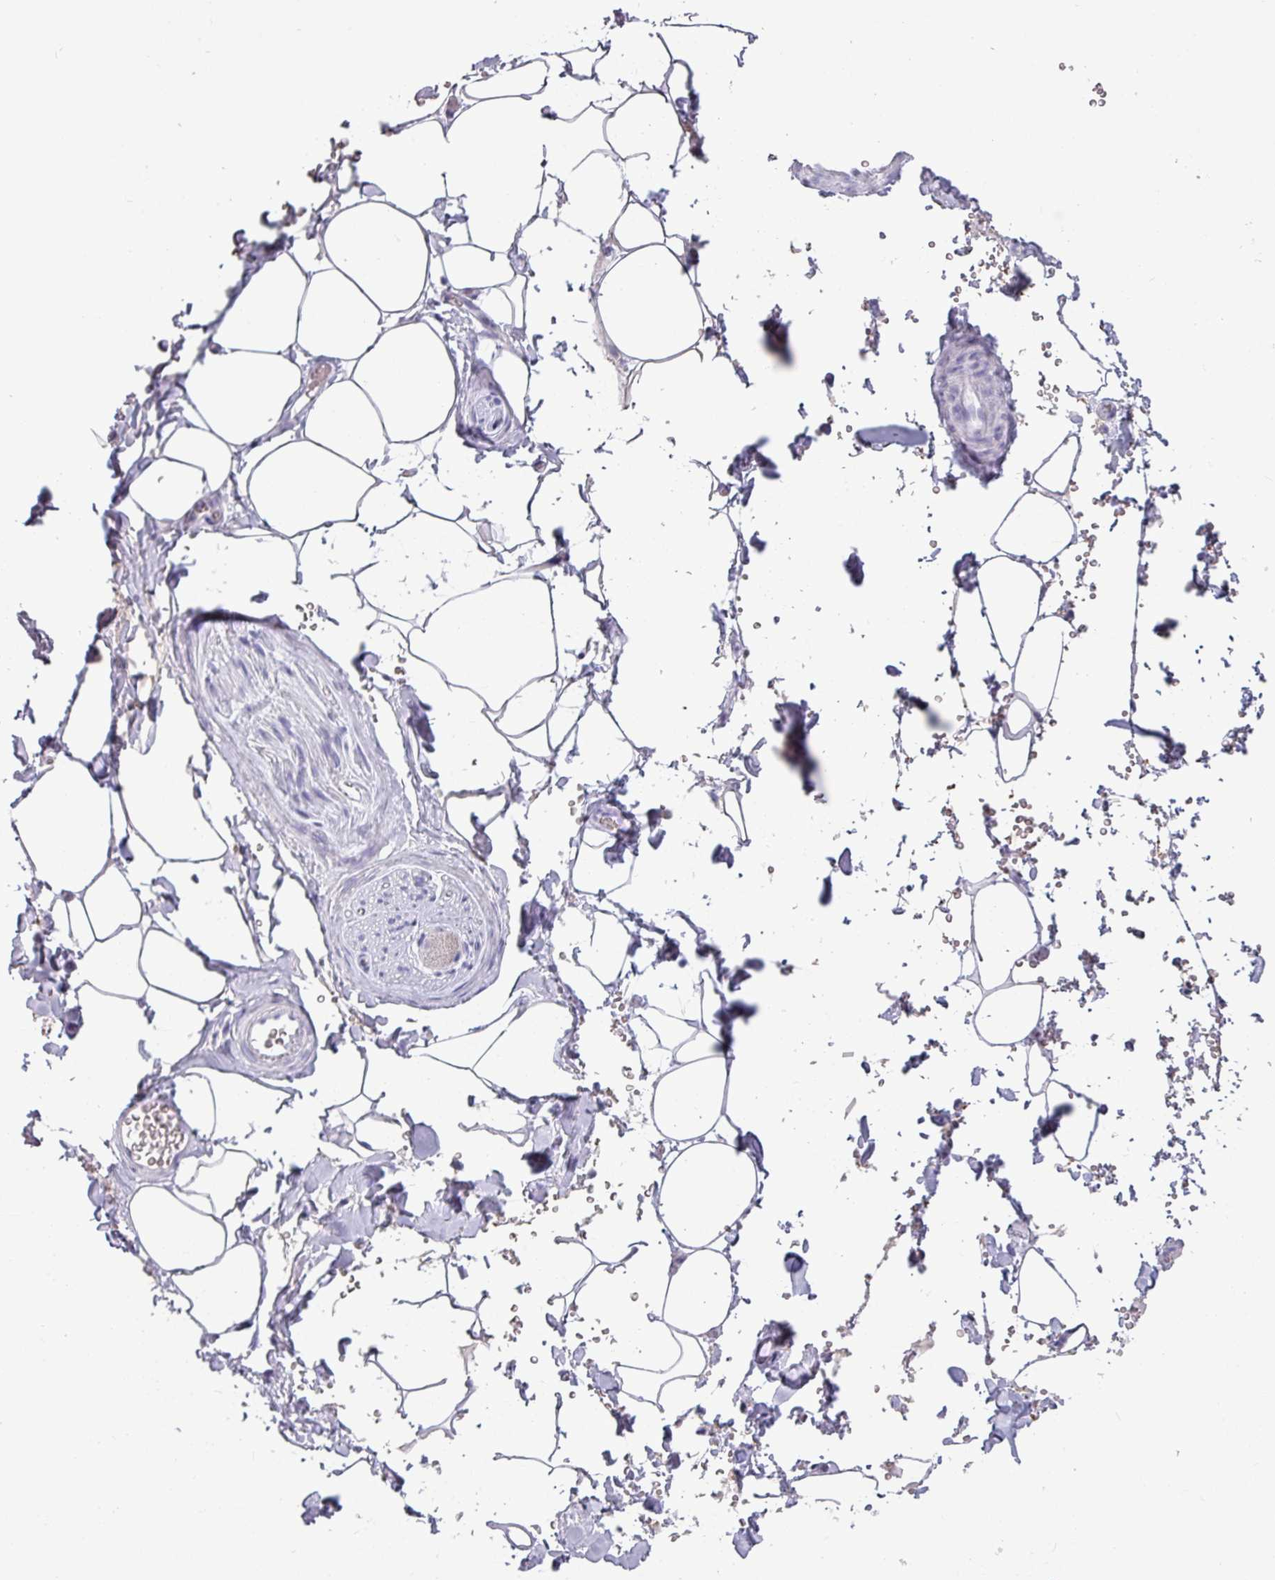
{"staining": {"intensity": "negative", "quantity": "none", "location": "none"}, "tissue": "adipose tissue", "cell_type": "Adipocytes", "image_type": "normal", "snomed": [{"axis": "morphology", "description": "Normal tissue, NOS"}, {"axis": "topography", "description": "Rectum"}, {"axis": "topography", "description": "Peripheral nerve tissue"}], "caption": "This is an immunohistochemistry (IHC) micrograph of unremarkable adipose tissue. There is no staining in adipocytes.", "gene": "SLC26A9", "patient": {"sex": "female", "age": 69}}